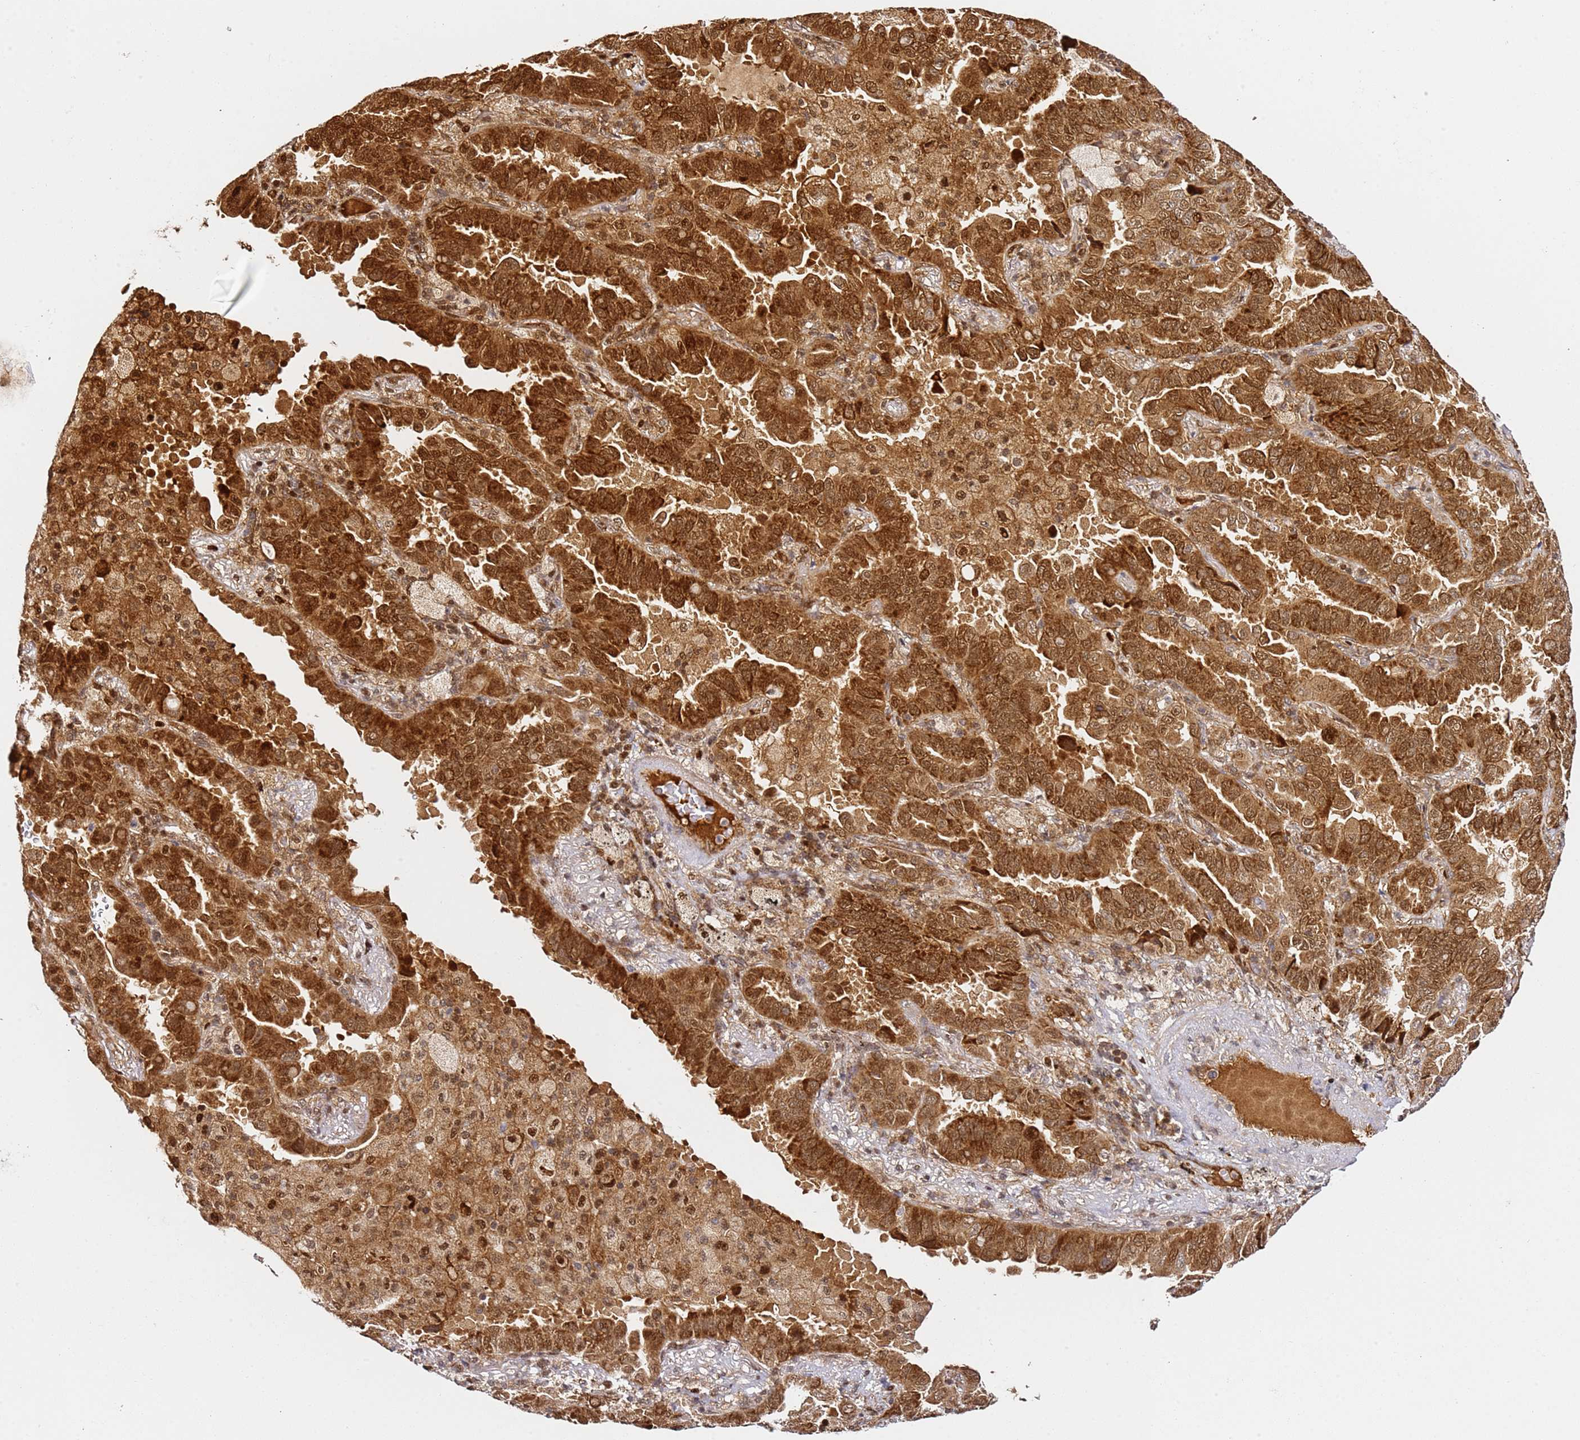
{"staining": {"intensity": "strong", "quantity": ">75%", "location": "cytoplasmic/membranous,nuclear"}, "tissue": "lung cancer", "cell_type": "Tumor cells", "image_type": "cancer", "snomed": [{"axis": "morphology", "description": "Adenocarcinoma, NOS"}, {"axis": "topography", "description": "Lung"}], "caption": "This is an image of IHC staining of lung adenocarcinoma, which shows strong positivity in the cytoplasmic/membranous and nuclear of tumor cells.", "gene": "SMOX", "patient": {"sex": "male", "age": 64}}